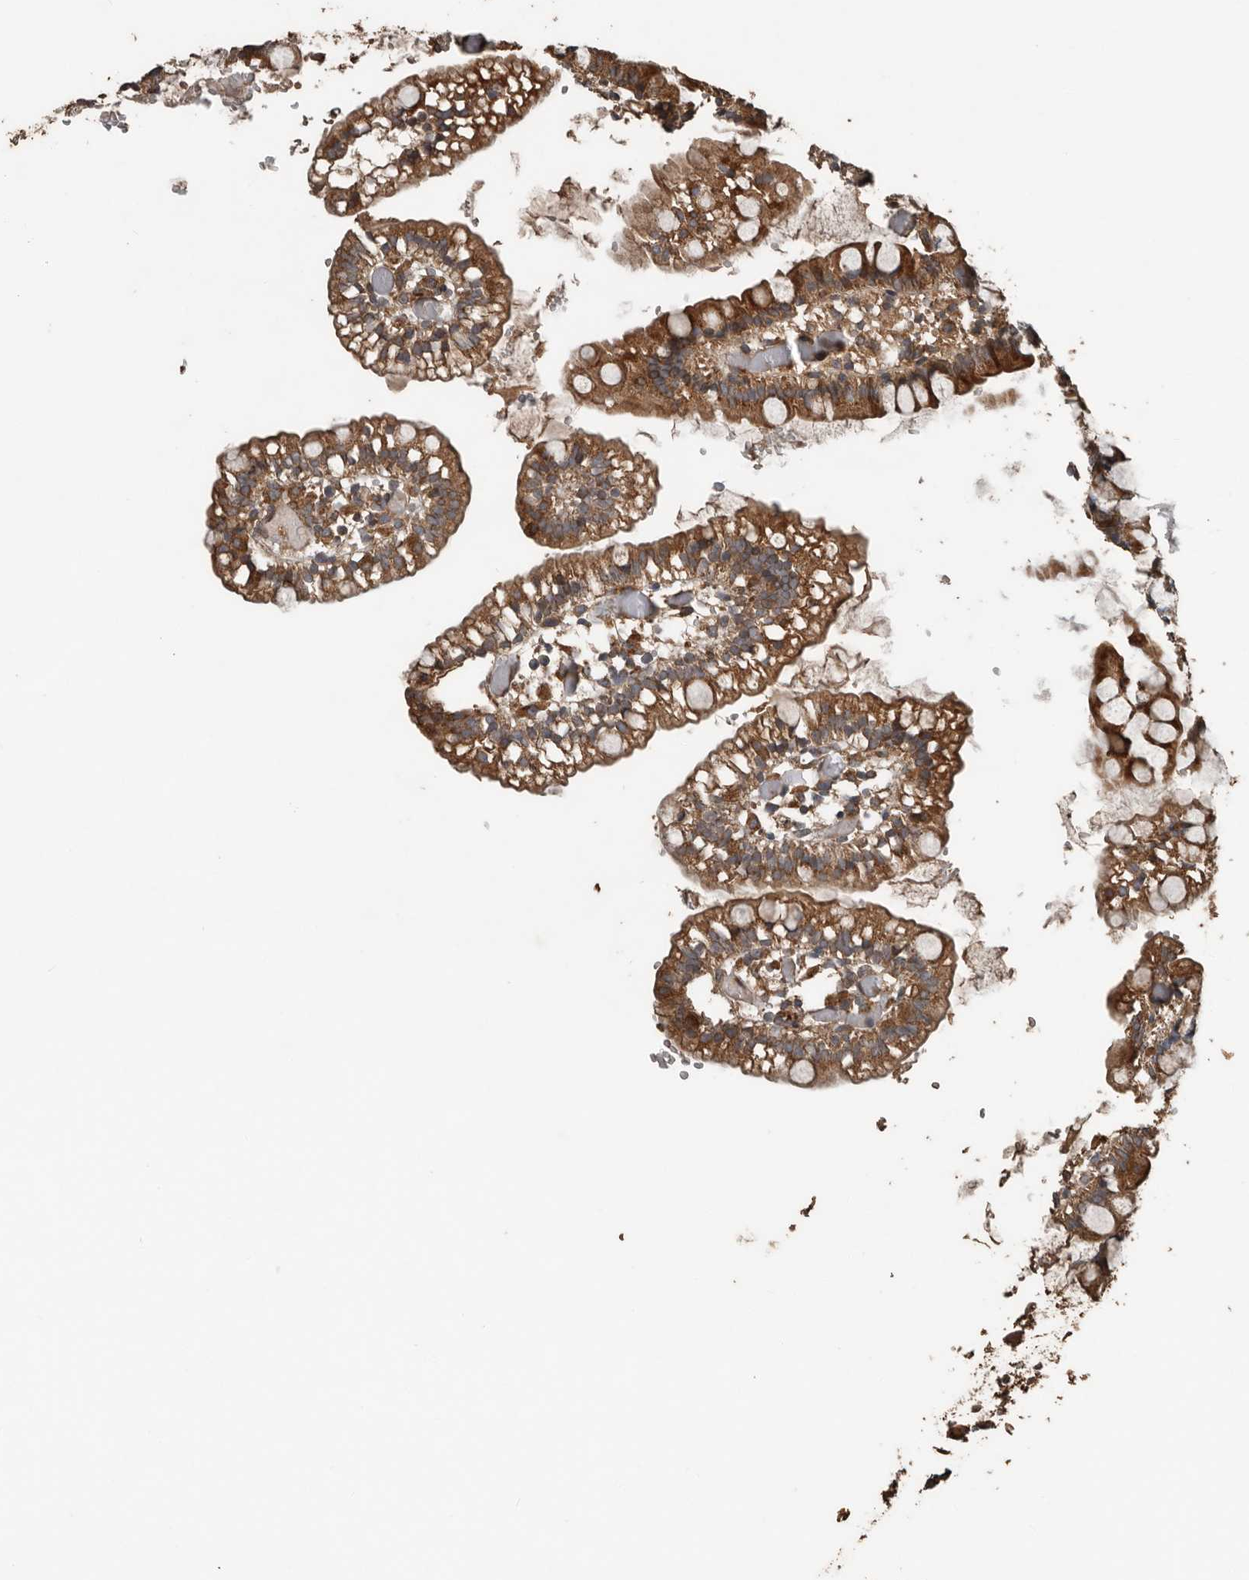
{"staining": {"intensity": "strong", "quantity": ">75%", "location": "cytoplasmic/membranous"}, "tissue": "small intestine", "cell_type": "Glandular cells", "image_type": "normal", "snomed": [{"axis": "morphology", "description": "Normal tissue, NOS"}, {"axis": "morphology", "description": "Developmental malformation"}, {"axis": "topography", "description": "Small intestine"}], "caption": "A high-resolution image shows immunohistochemistry (IHC) staining of normal small intestine, which demonstrates strong cytoplasmic/membranous expression in about >75% of glandular cells.", "gene": "RNF207", "patient": {"sex": "male"}}